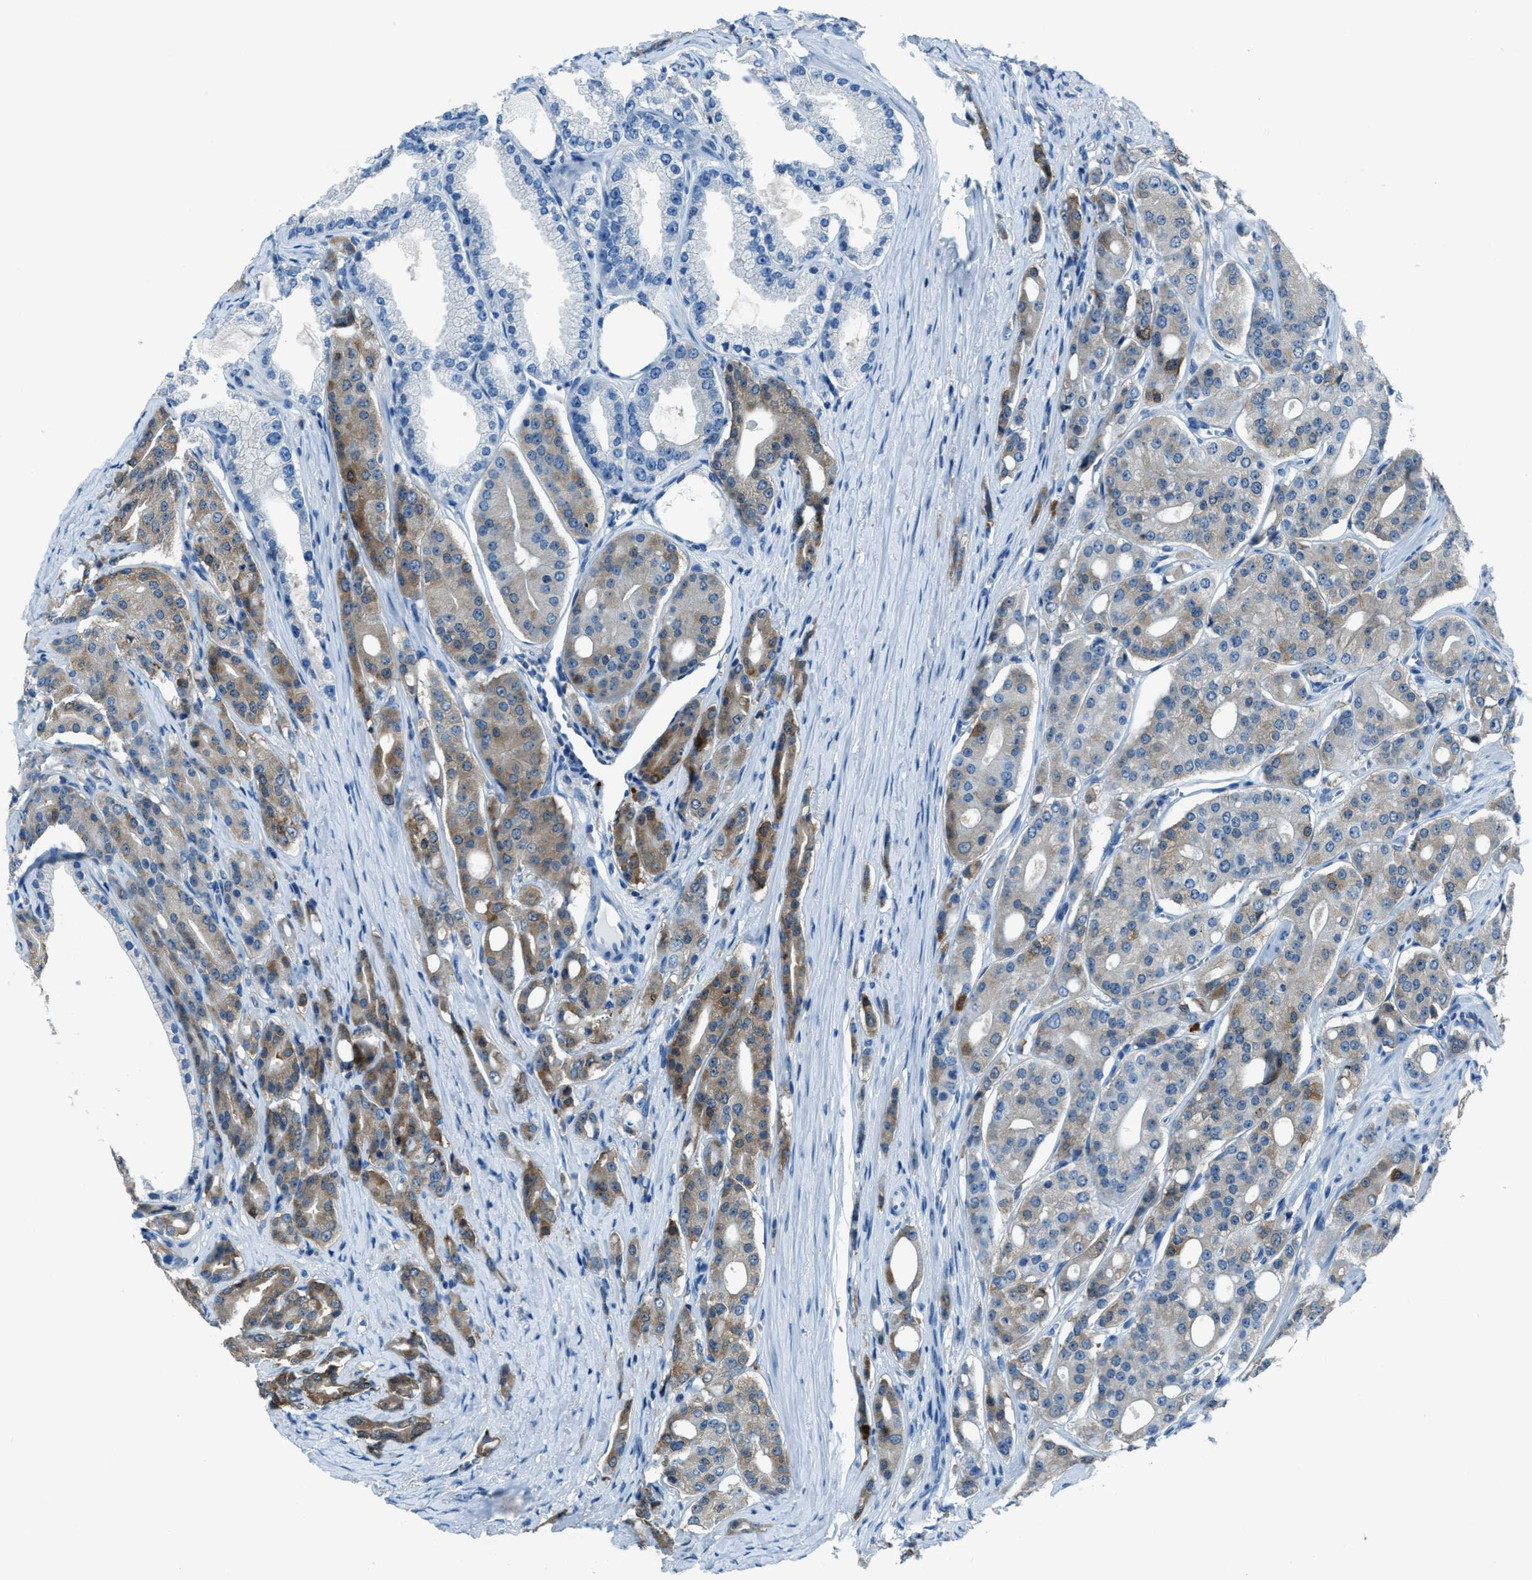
{"staining": {"intensity": "moderate", "quantity": "25%-75%", "location": "cytoplasmic/membranous"}, "tissue": "prostate cancer", "cell_type": "Tumor cells", "image_type": "cancer", "snomed": [{"axis": "morphology", "description": "Adenocarcinoma, High grade"}, {"axis": "topography", "description": "Prostate"}], "caption": "The immunohistochemical stain shows moderate cytoplasmic/membranous staining in tumor cells of prostate cancer tissue.", "gene": "MATCAP2", "patient": {"sex": "male", "age": 71}}